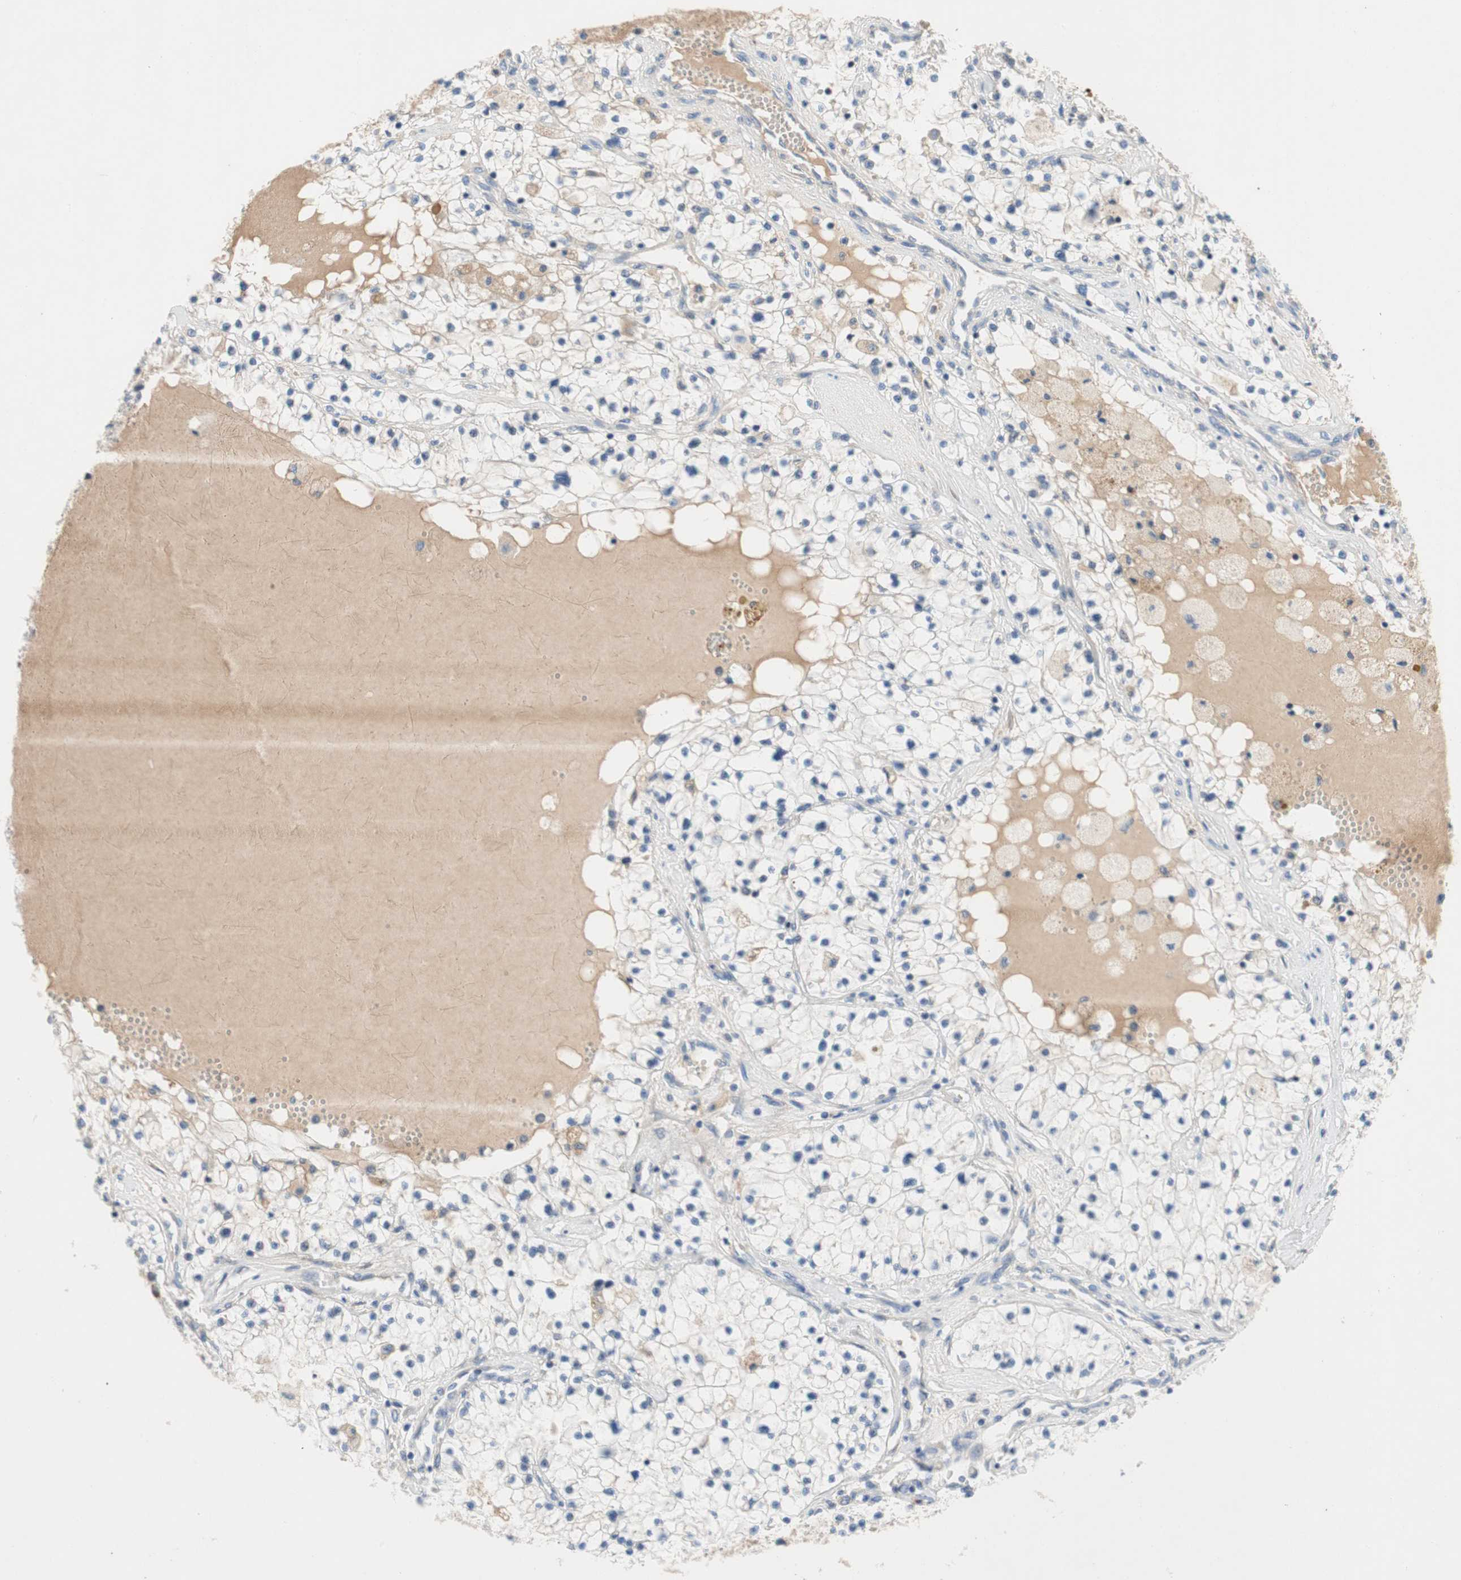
{"staining": {"intensity": "negative", "quantity": "none", "location": "none"}, "tissue": "renal cancer", "cell_type": "Tumor cells", "image_type": "cancer", "snomed": [{"axis": "morphology", "description": "Adenocarcinoma, NOS"}, {"axis": "topography", "description": "Kidney"}], "caption": "The immunohistochemistry photomicrograph has no significant positivity in tumor cells of renal cancer (adenocarcinoma) tissue. (DAB immunohistochemistry with hematoxylin counter stain).", "gene": "RELB", "patient": {"sex": "male", "age": 68}}